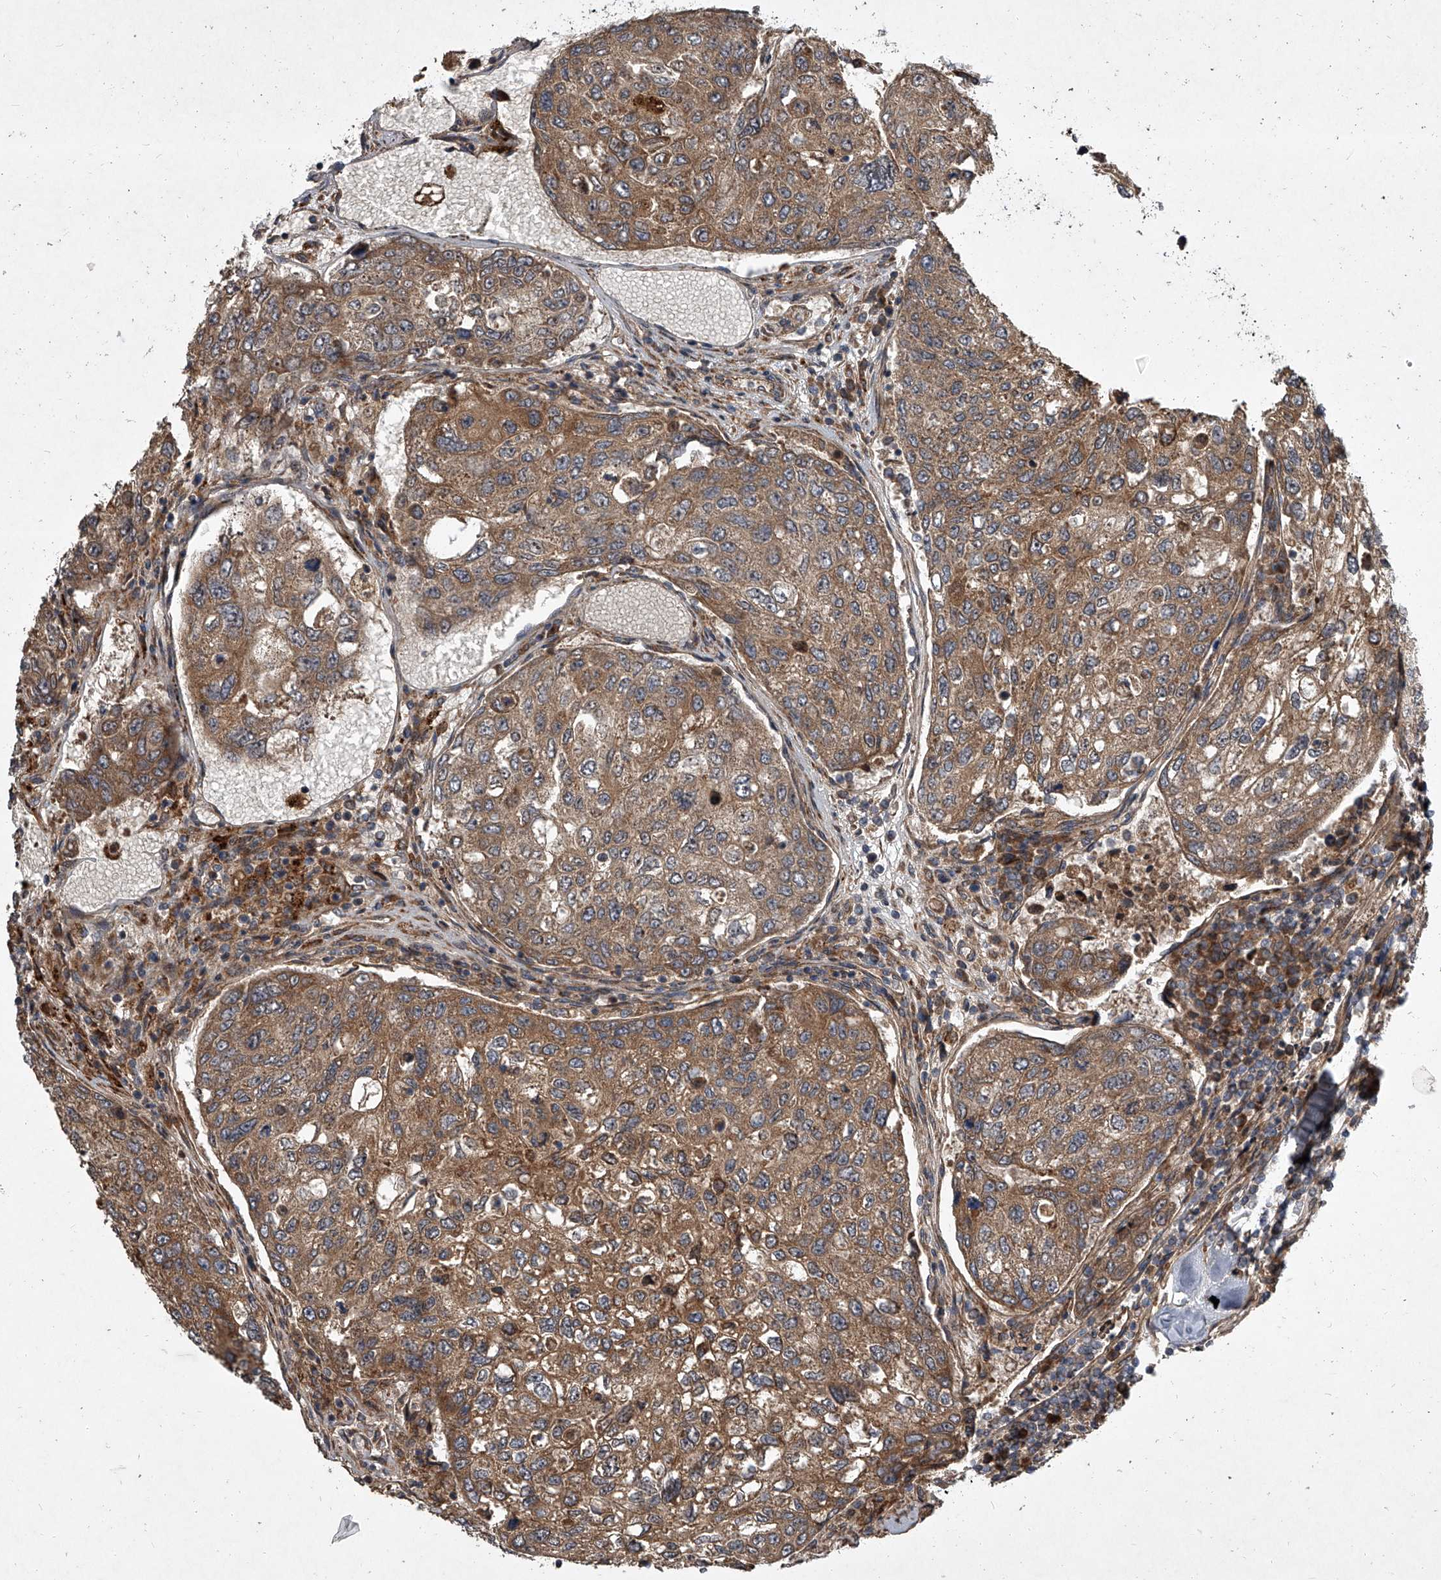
{"staining": {"intensity": "moderate", "quantity": ">75%", "location": "cytoplasmic/membranous"}, "tissue": "urothelial cancer", "cell_type": "Tumor cells", "image_type": "cancer", "snomed": [{"axis": "morphology", "description": "Urothelial carcinoma, High grade"}, {"axis": "topography", "description": "Lymph node"}, {"axis": "topography", "description": "Urinary bladder"}], "caption": "About >75% of tumor cells in urothelial cancer demonstrate moderate cytoplasmic/membranous protein positivity as visualized by brown immunohistochemical staining.", "gene": "EVA1C", "patient": {"sex": "male", "age": 51}}